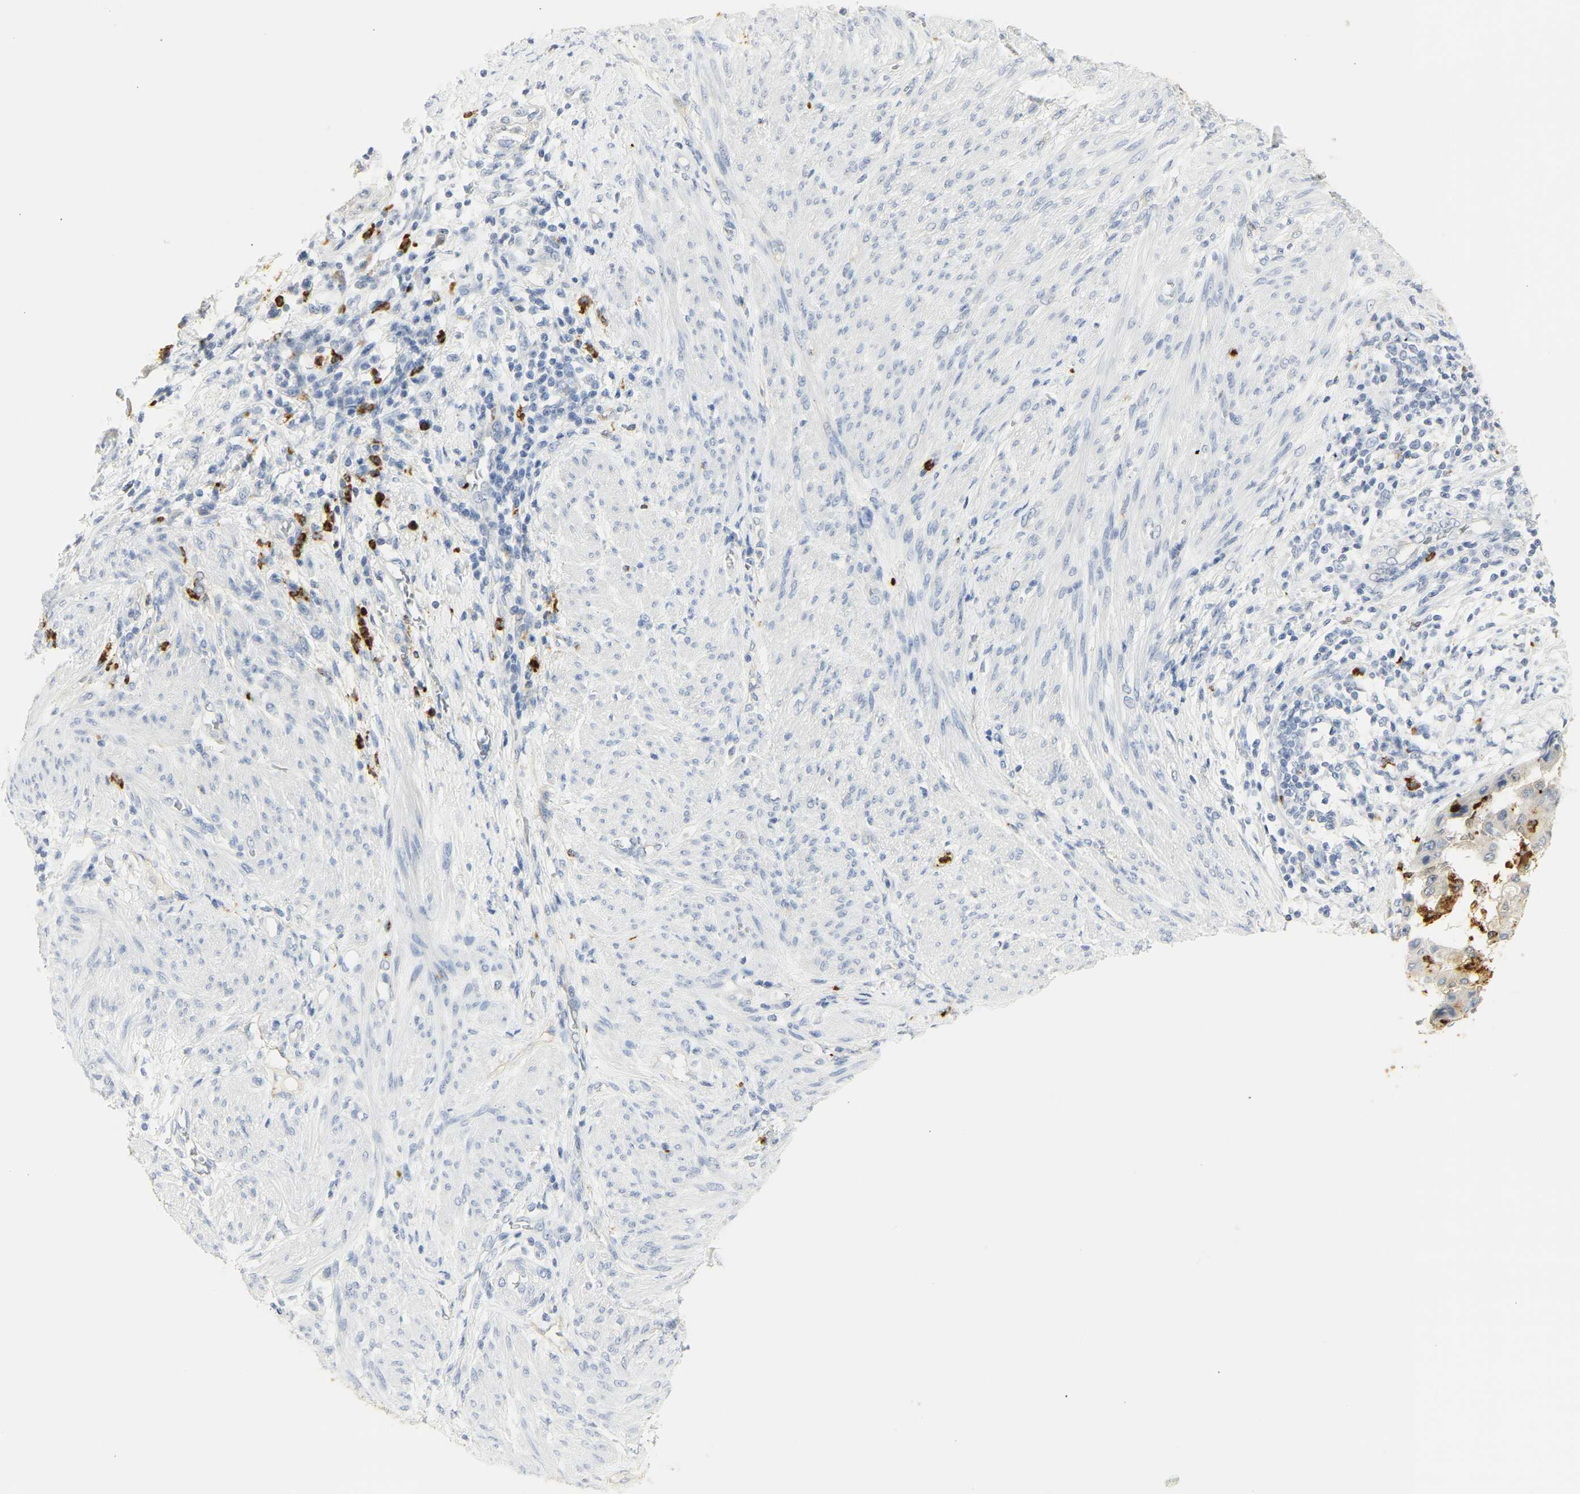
{"staining": {"intensity": "negative", "quantity": "none", "location": "none"}, "tissue": "endometrial cancer", "cell_type": "Tumor cells", "image_type": "cancer", "snomed": [{"axis": "morphology", "description": "Adenocarcinoma, NOS"}, {"axis": "topography", "description": "Endometrium"}], "caption": "Tumor cells show no significant protein positivity in adenocarcinoma (endometrial).", "gene": "CEACAM5", "patient": {"sex": "female", "age": 85}}